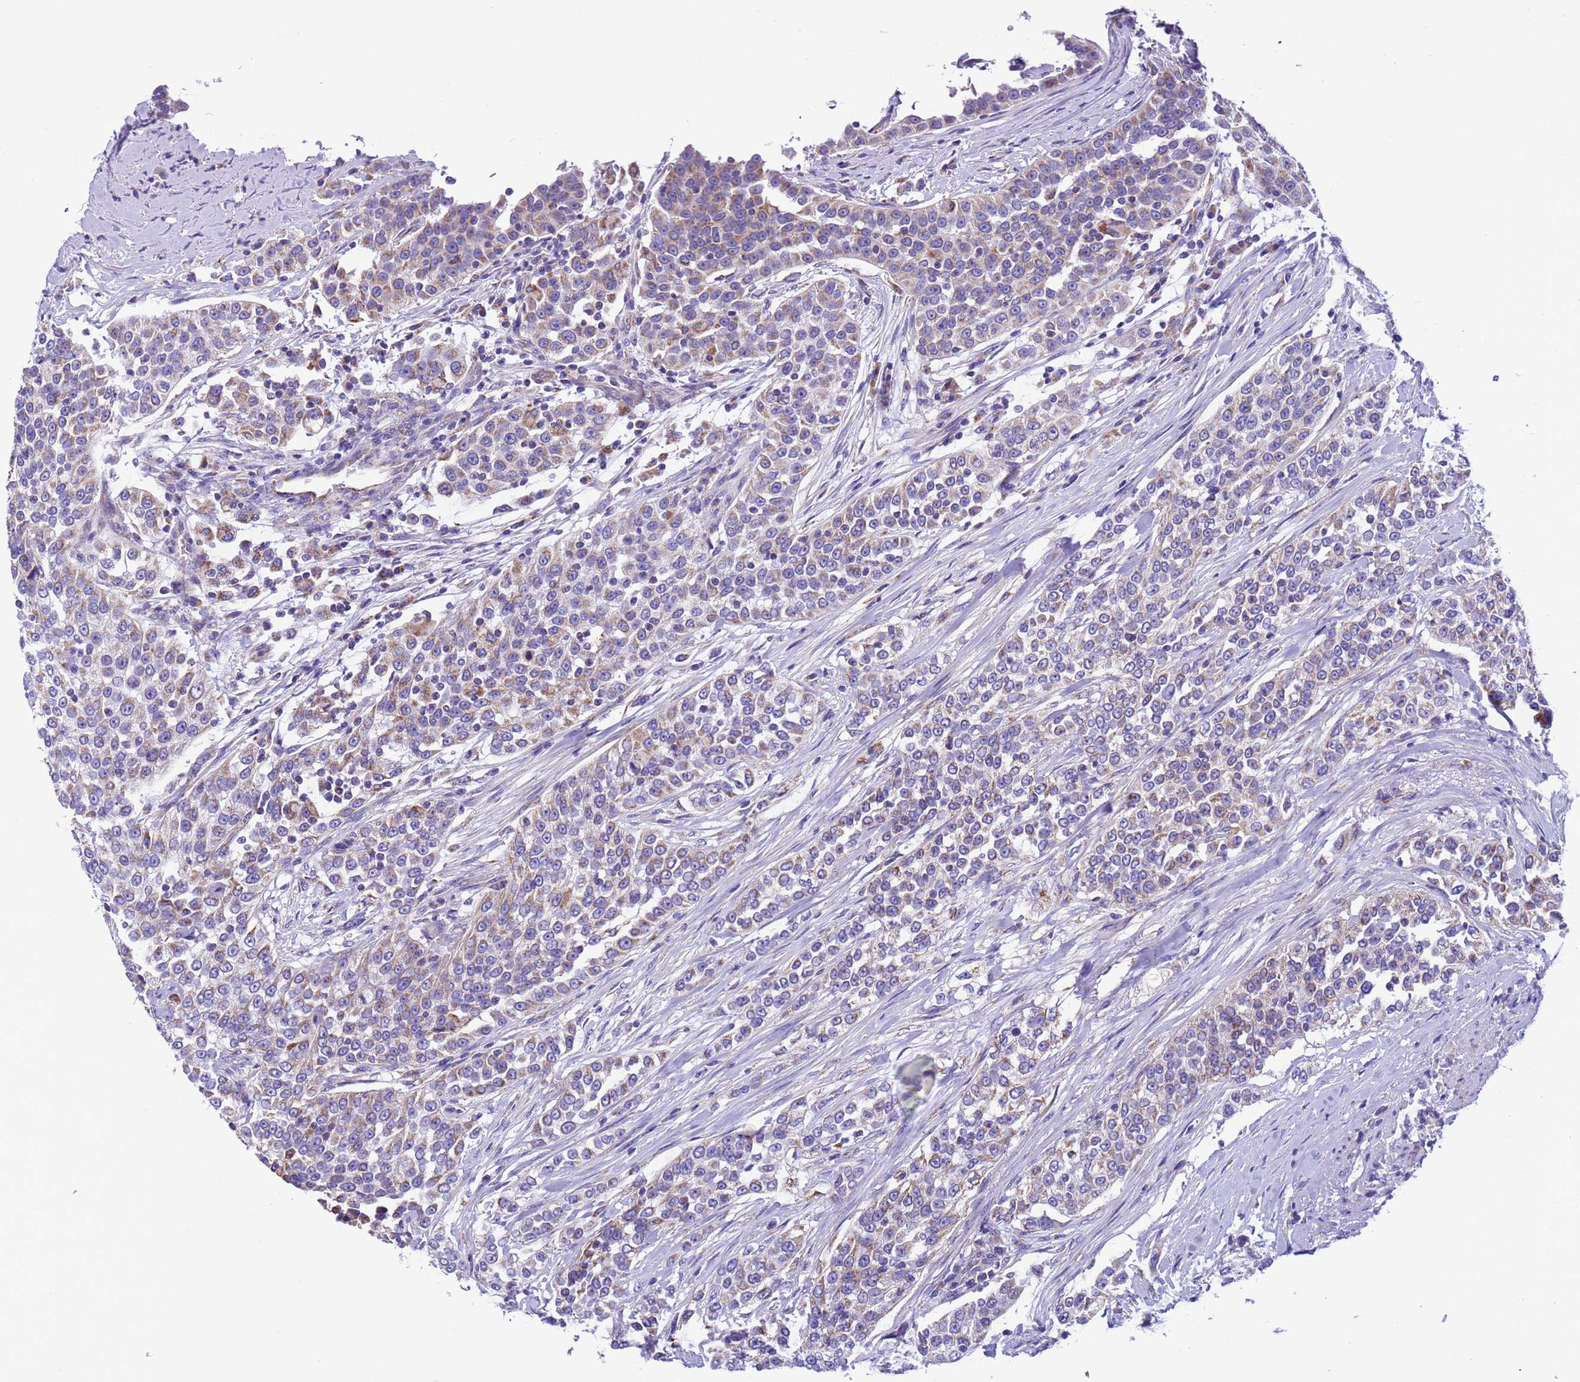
{"staining": {"intensity": "weak", "quantity": "25%-75%", "location": "cytoplasmic/membranous"}, "tissue": "urothelial cancer", "cell_type": "Tumor cells", "image_type": "cancer", "snomed": [{"axis": "morphology", "description": "Urothelial carcinoma, High grade"}, {"axis": "topography", "description": "Urinary bladder"}], "caption": "High-magnification brightfield microscopy of urothelial cancer stained with DAB (3,3'-diaminobenzidine) (brown) and counterstained with hematoxylin (blue). tumor cells exhibit weak cytoplasmic/membranous expression is present in approximately25%-75% of cells.", "gene": "CCDC191", "patient": {"sex": "female", "age": 80}}